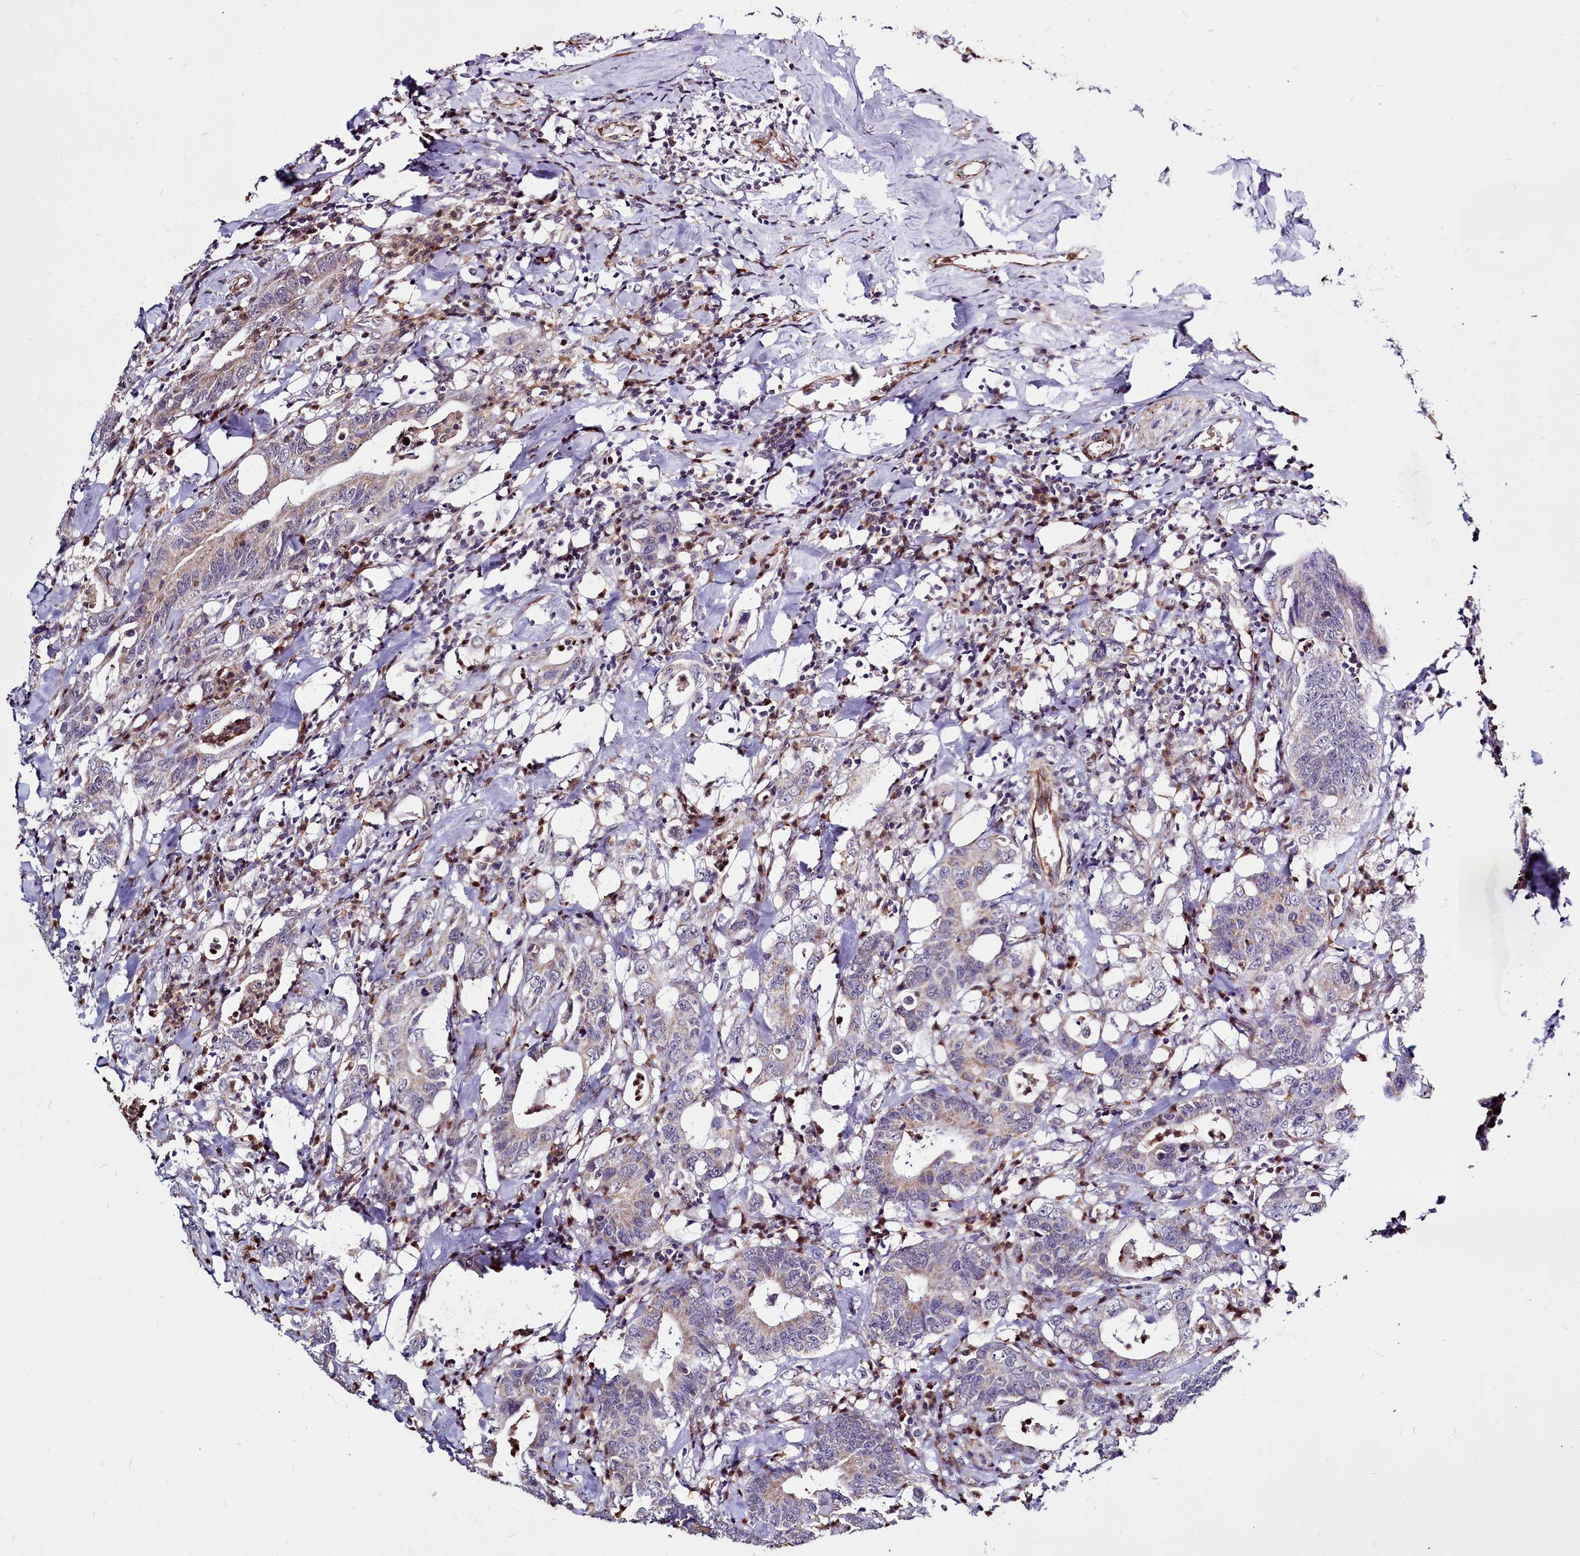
{"staining": {"intensity": "weak", "quantity": "25%-75%", "location": "cytoplasmic/membranous"}, "tissue": "colorectal cancer", "cell_type": "Tumor cells", "image_type": "cancer", "snomed": [{"axis": "morphology", "description": "Adenocarcinoma, NOS"}, {"axis": "topography", "description": "Colon"}], "caption": "DAB immunohistochemical staining of colorectal adenocarcinoma demonstrates weak cytoplasmic/membranous protein expression in approximately 25%-75% of tumor cells. (DAB IHC with brightfield microscopy, high magnification).", "gene": "CLK3", "patient": {"sex": "female", "age": 75}}